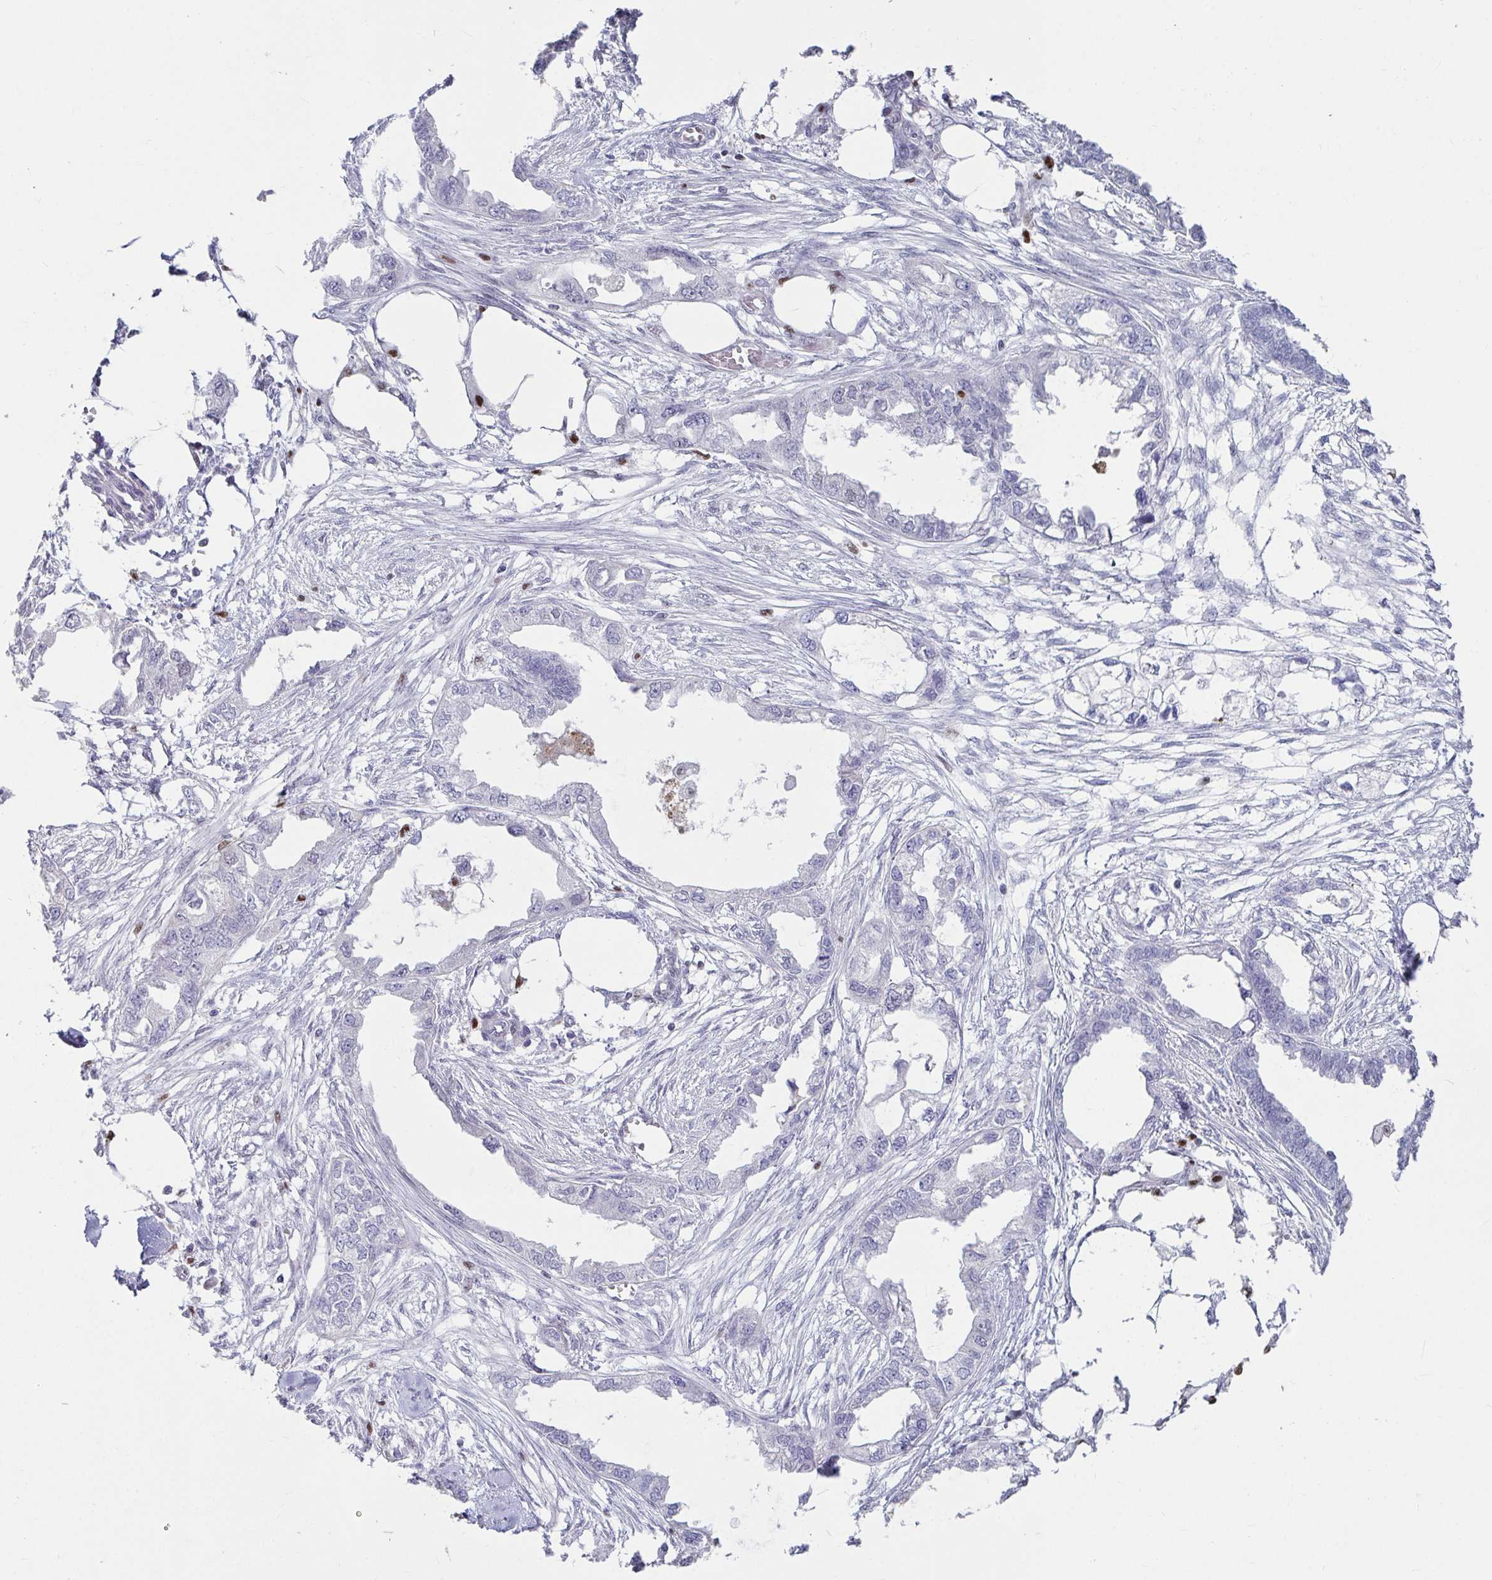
{"staining": {"intensity": "negative", "quantity": "none", "location": "none"}, "tissue": "endometrial cancer", "cell_type": "Tumor cells", "image_type": "cancer", "snomed": [{"axis": "morphology", "description": "Adenocarcinoma, NOS"}, {"axis": "morphology", "description": "Adenocarcinoma, metastatic, NOS"}, {"axis": "topography", "description": "Adipose tissue"}, {"axis": "topography", "description": "Endometrium"}], "caption": "This is an immunohistochemistry (IHC) histopathology image of metastatic adenocarcinoma (endometrial). There is no staining in tumor cells.", "gene": "ZNF586", "patient": {"sex": "female", "age": 67}}